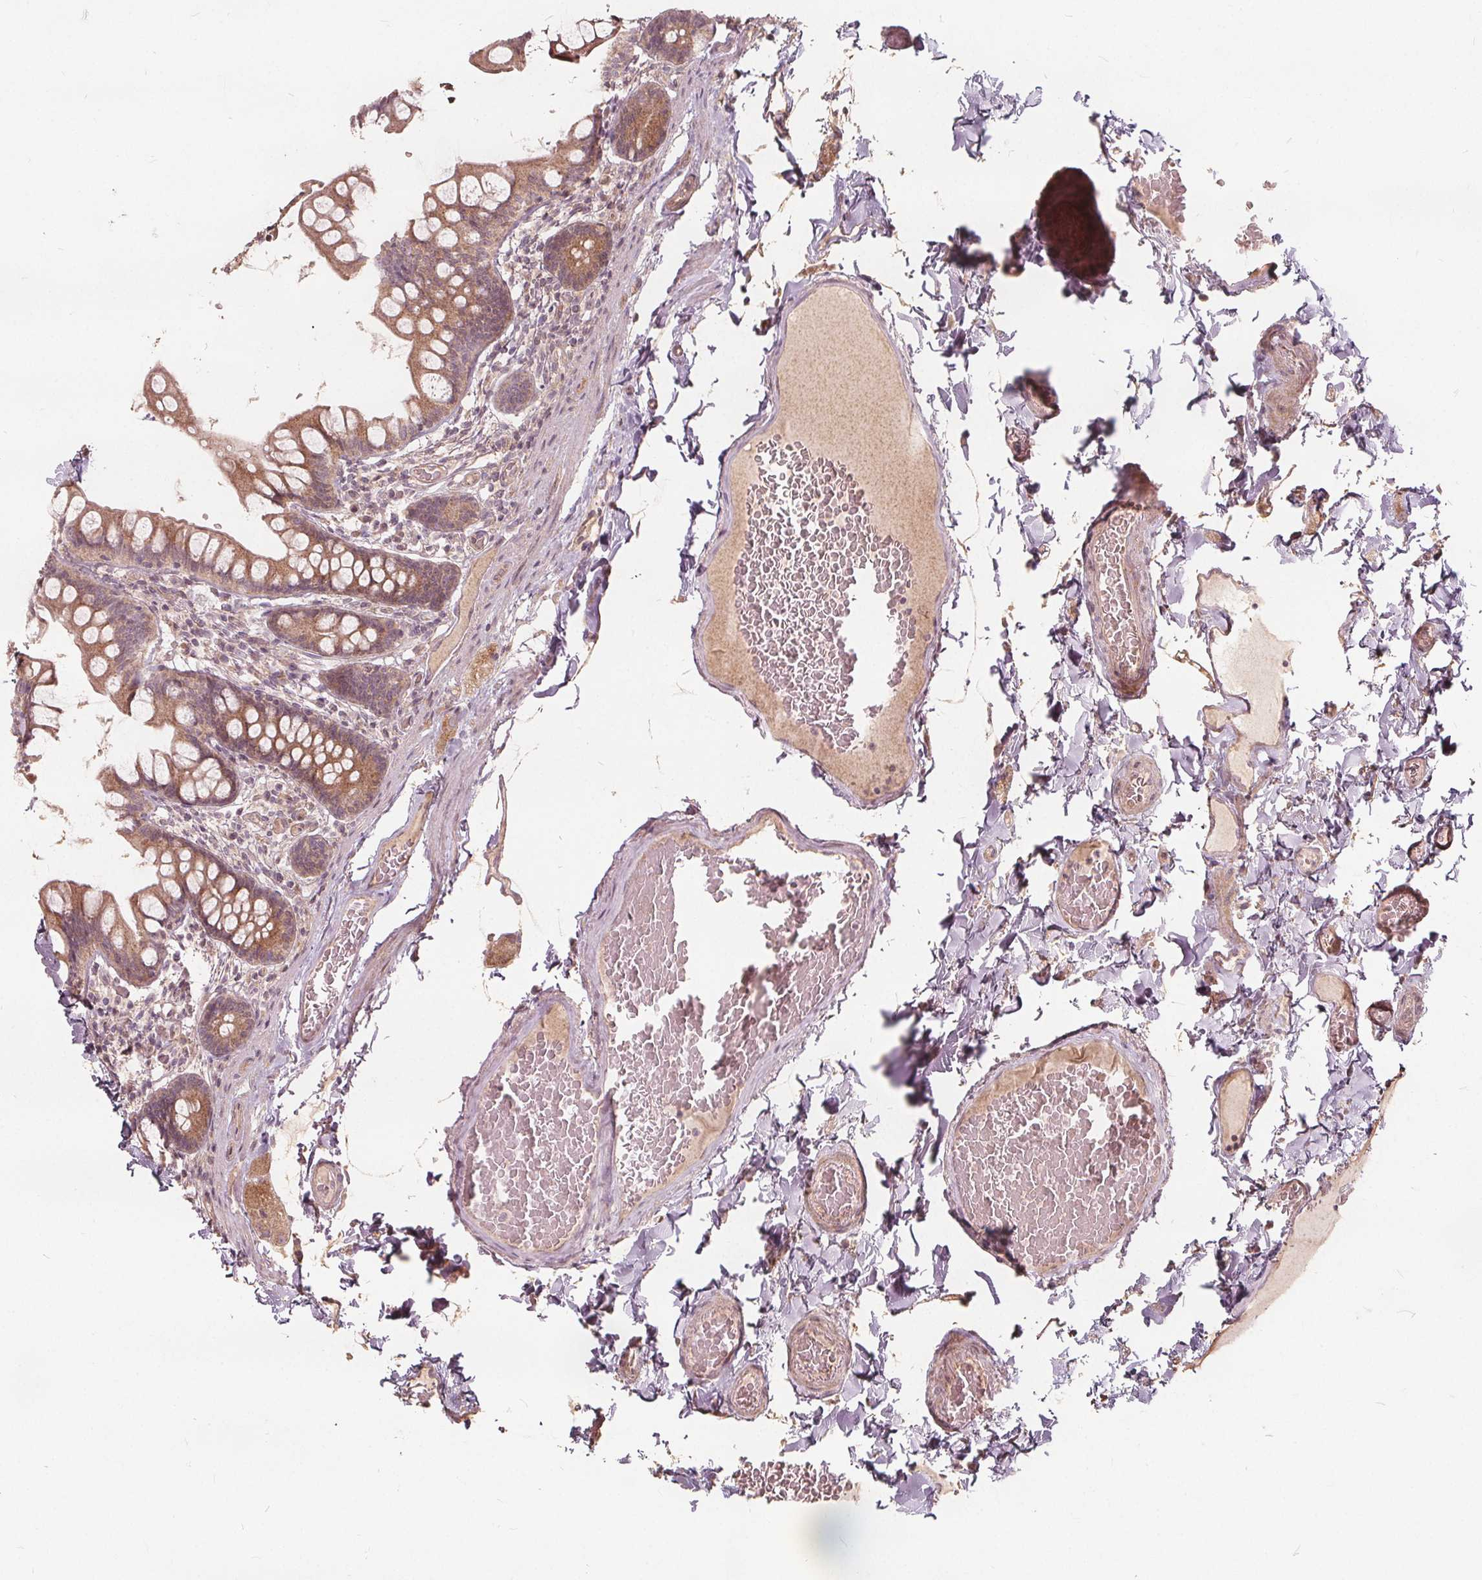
{"staining": {"intensity": "moderate", "quantity": ">75%", "location": "cytoplasmic/membranous"}, "tissue": "small intestine", "cell_type": "Glandular cells", "image_type": "normal", "snomed": [{"axis": "morphology", "description": "Normal tissue, NOS"}, {"axis": "topography", "description": "Small intestine"}], "caption": "A micrograph of small intestine stained for a protein demonstrates moderate cytoplasmic/membranous brown staining in glandular cells. (DAB (3,3'-diaminobenzidine) = brown stain, brightfield microscopy at high magnification).", "gene": "PTPRT", "patient": {"sex": "male", "age": 70}}